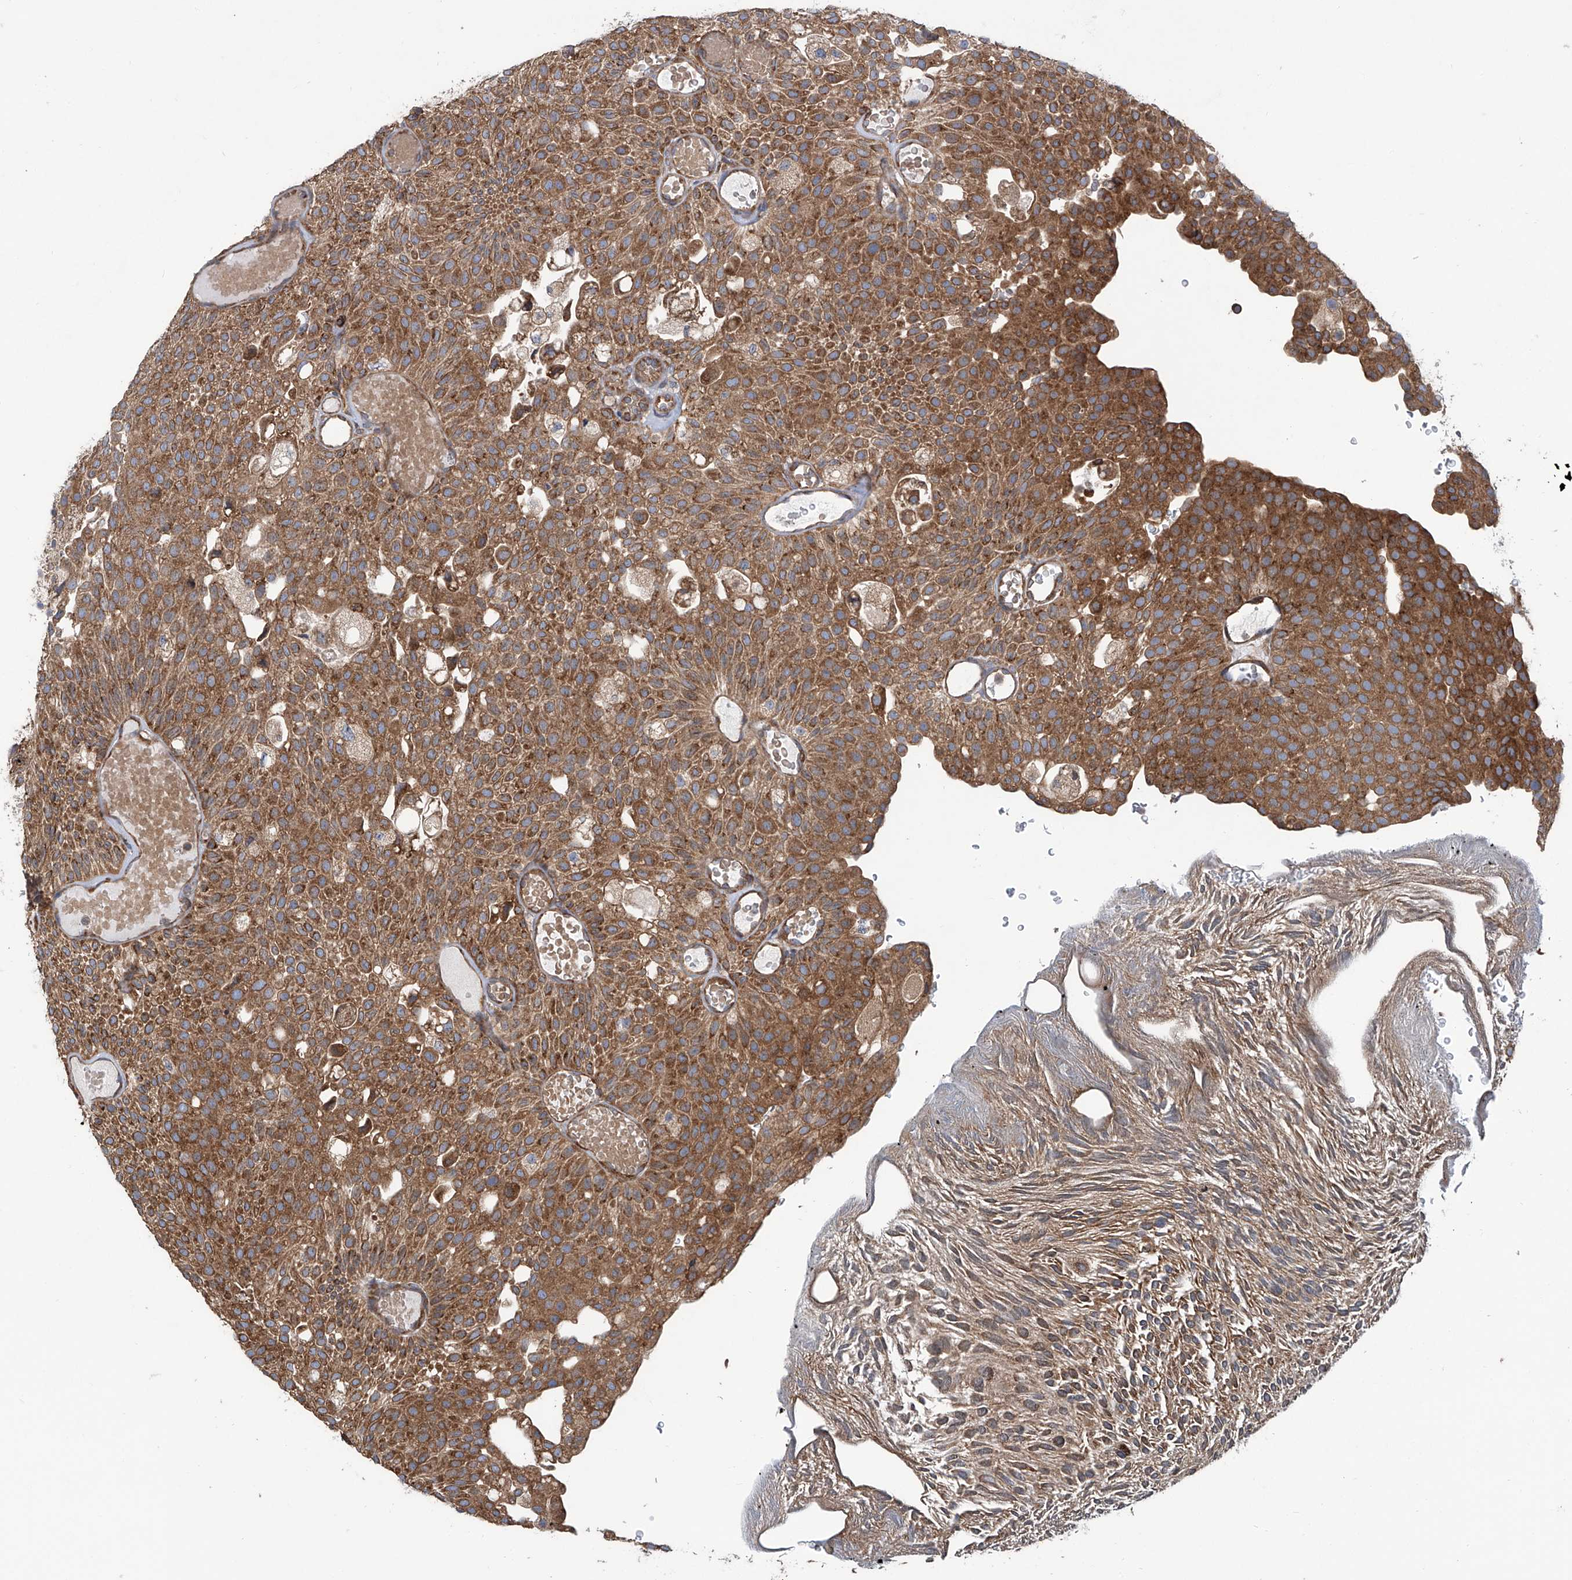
{"staining": {"intensity": "strong", "quantity": ">75%", "location": "cytoplasmic/membranous"}, "tissue": "urothelial cancer", "cell_type": "Tumor cells", "image_type": "cancer", "snomed": [{"axis": "morphology", "description": "Urothelial carcinoma, Low grade"}, {"axis": "topography", "description": "Urinary bladder"}], "caption": "This is an image of immunohistochemistry staining of urothelial cancer, which shows strong staining in the cytoplasmic/membranous of tumor cells.", "gene": "SENP2", "patient": {"sex": "male", "age": 78}}